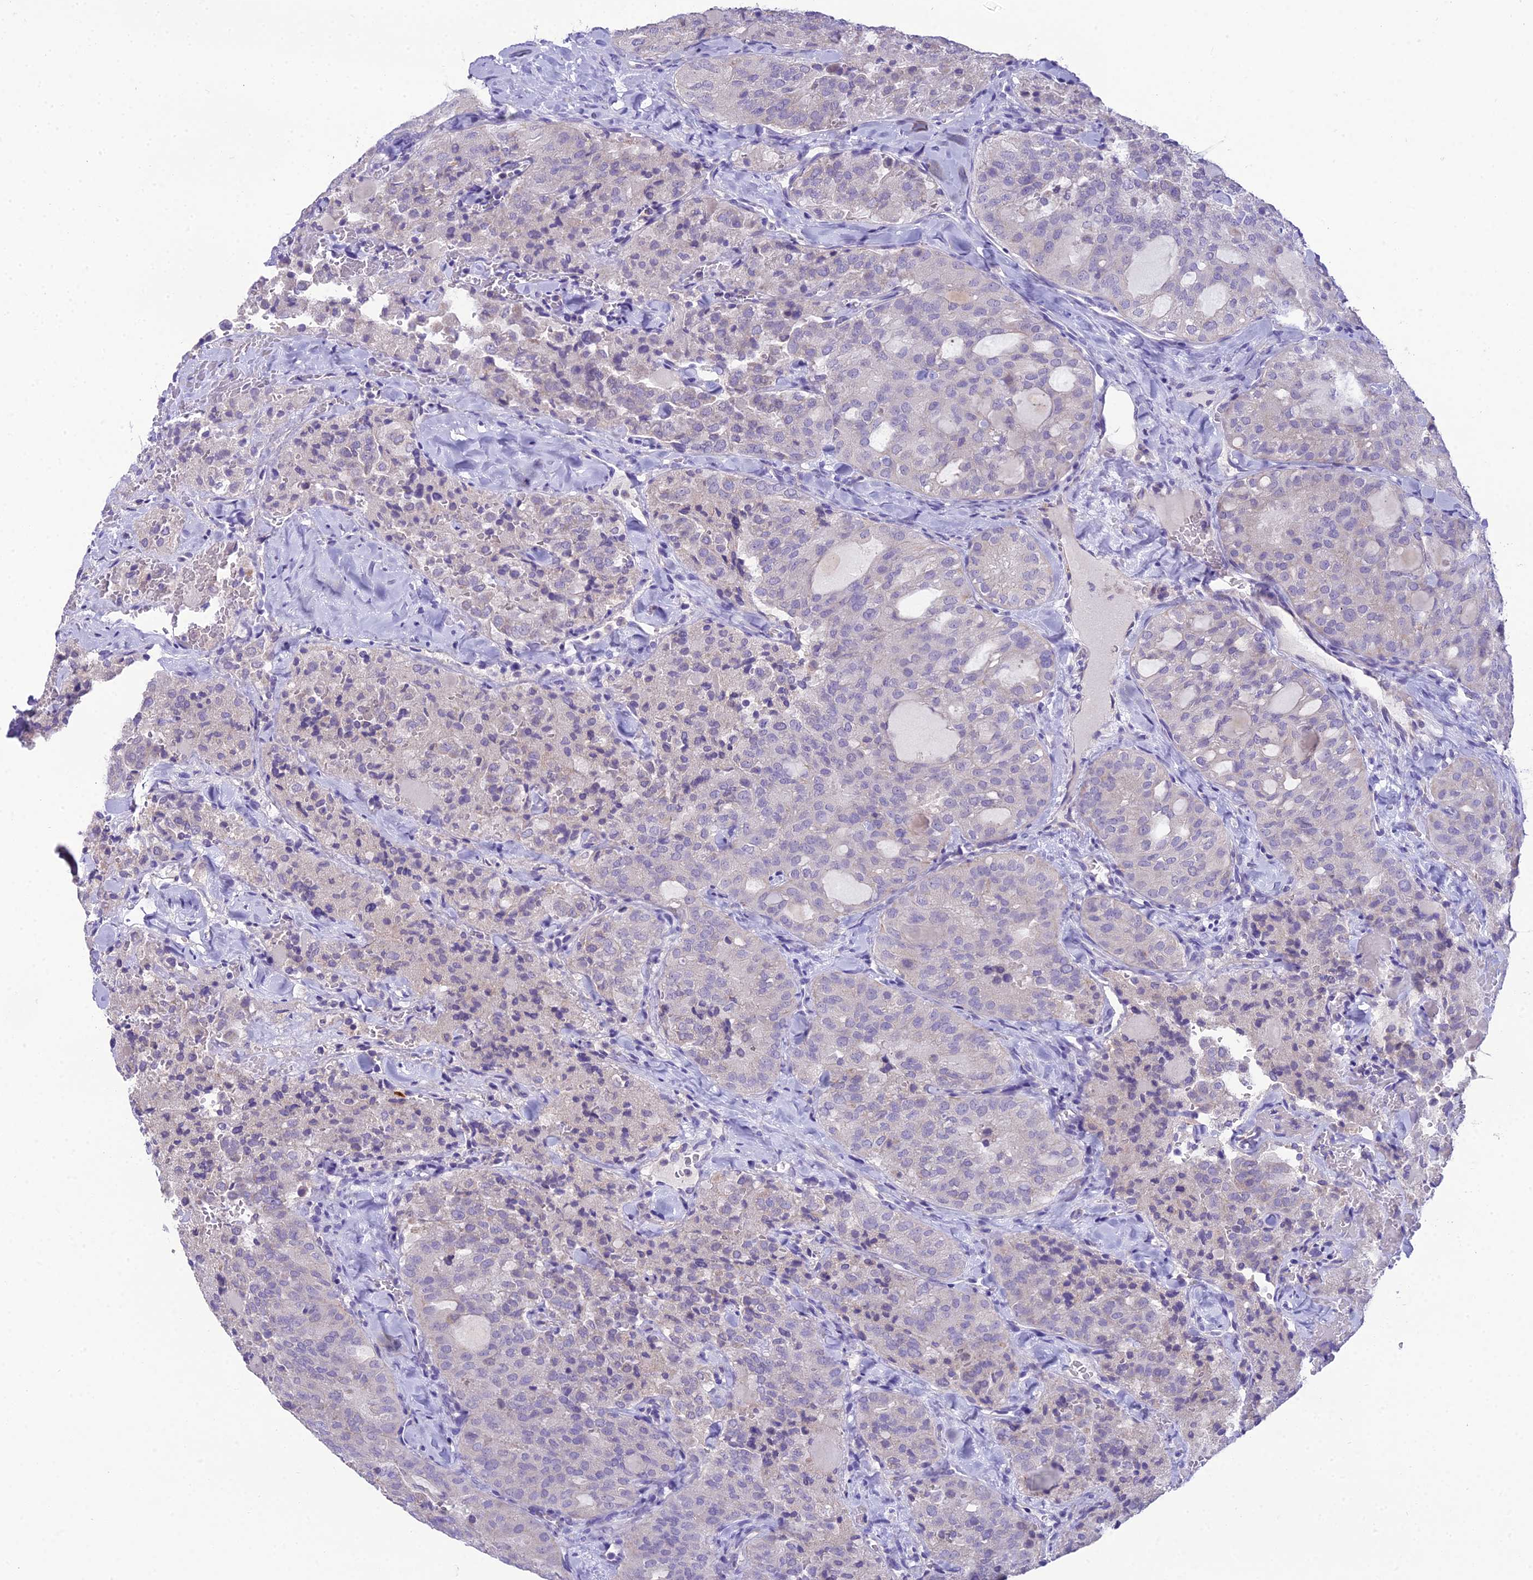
{"staining": {"intensity": "negative", "quantity": "none", "location": "none"}, "tissue": "thyroid cancer", "cell_type": "Tumor cells", "image_type": "cancer", "snomed": [{"axis": "morphology", "description": "Follicular adenoma carcinoma, NOS"}, {"axis": "topography", "description": "Thyroid gland"}], "caption": "An image of thyroid follicular adenoma carcinoma stained for a protein exhibits no brown staining in tumor cells.", "gene": "MIIP", "patient": {"sex": "male", "age": 75}}